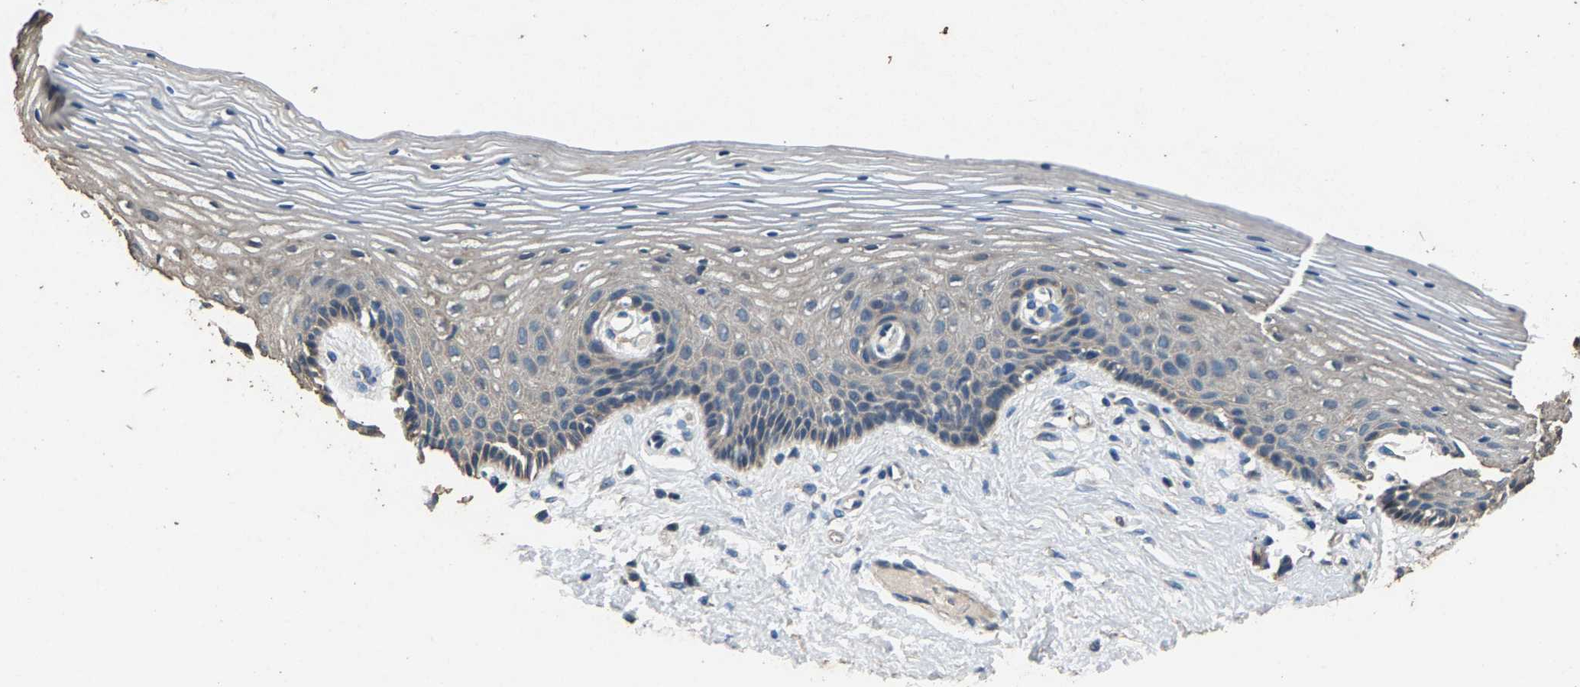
{"staining": {"intensity": "weak", "quantity": "<25%", "location": "cytoplasmic/membranous"}, "tissue": "vagina", "cell_type": "Squamous epithelial cells", "image_type": "normal", "snomed": [{"axis": "morphology", "description": "Normal tissue, NOS"}, {"axis": "topography", "description": "Vagina"}], "caption": "Immunohistochemistry of normal vagina exhibits no positivity in squamous epithelial cells.", "gene": "MRPL27", "patient": {"sex": "female", "age": 32}}